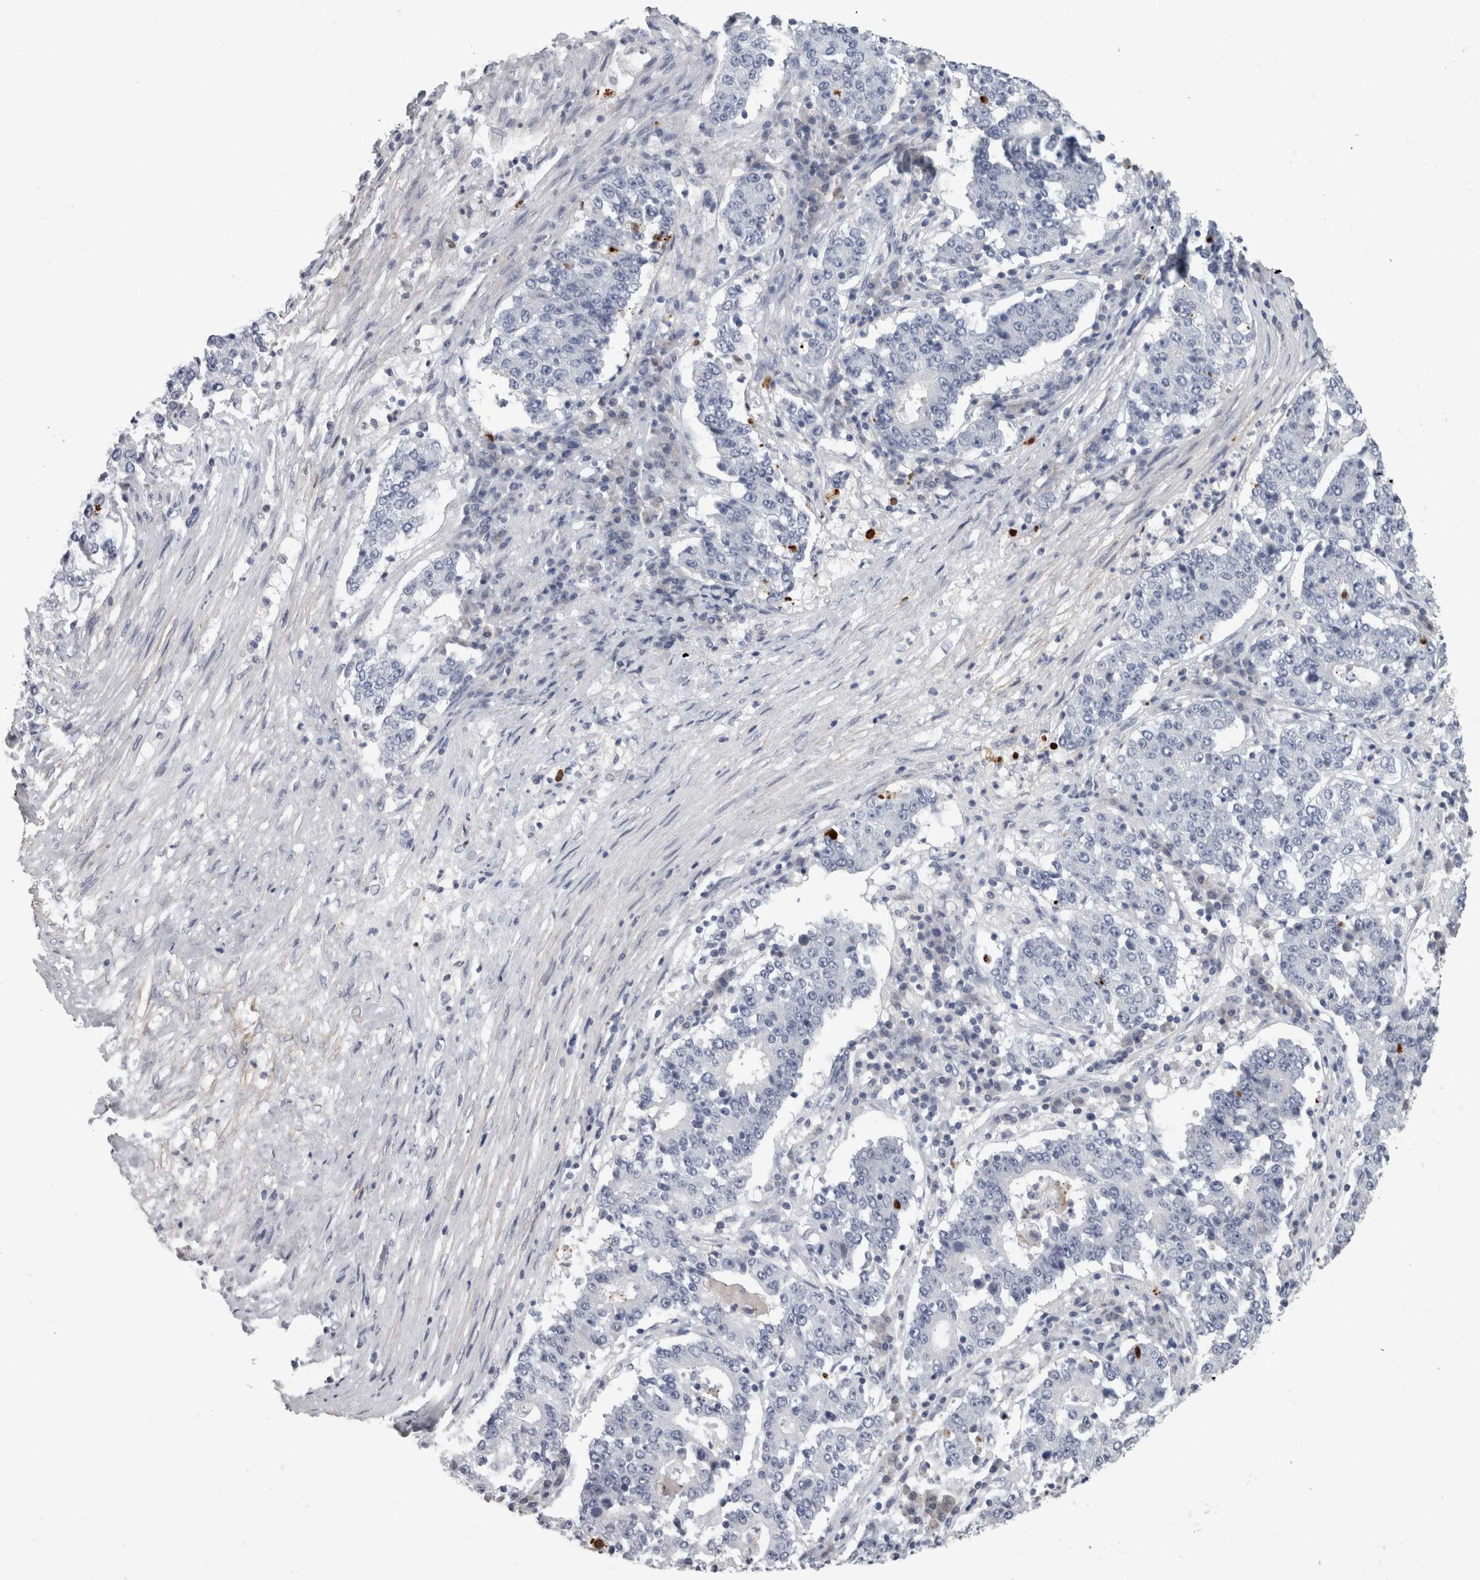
{"staining": {"intensity": "negative", "quantity": "none", "location": "none"}, "tissue": "stomach cancer", "cell_type": "Tumor cells", "image_type": "cancer", "snomed": [{"axis": "morphology", "description": "Adenocarcinoma, NOS"}, {"axis": "topography", "description": "Stomach"}], "caption": "The immunohistochemistry histopathology image has no significant positivity in tumor cells of stomach adenocarcinoma tissue.", "gene": "TCAP", "patient": {"sex": "male", "age": 59}}